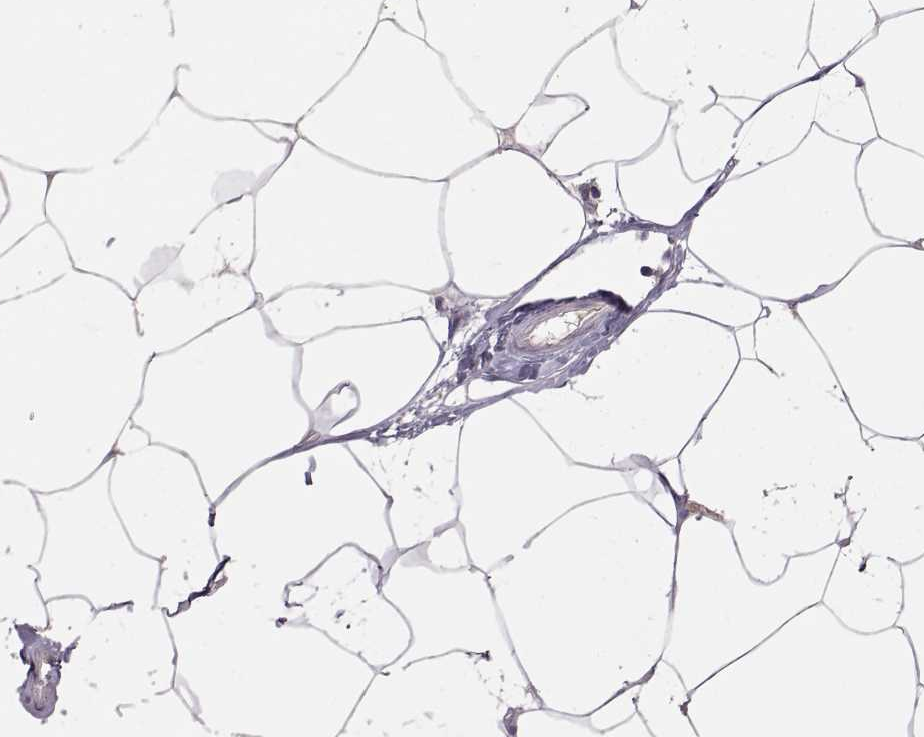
{"staining": {"intensity": "negative", "quantity": "none", "location": "none"}, "tissue": "breast", "cell_type": "Adipocytes", "image_type": "normal", "snomed": [{"axis": "morphology", "description": "Normal tissue, NOS"}, {"axis": "topography", "description": "Breast"}], "caption": "Protein analysis of normal breast reveals no significant staining in adipocytes. (Stains: DAB (3,3'-diaminobenzidine) immunohistochemistry with hematoxylin counter stain, Microscopy: brightfield microscopy at high magnification).", "gene": "HMGCR", "patient": {"sex": "female", "age": 32}}